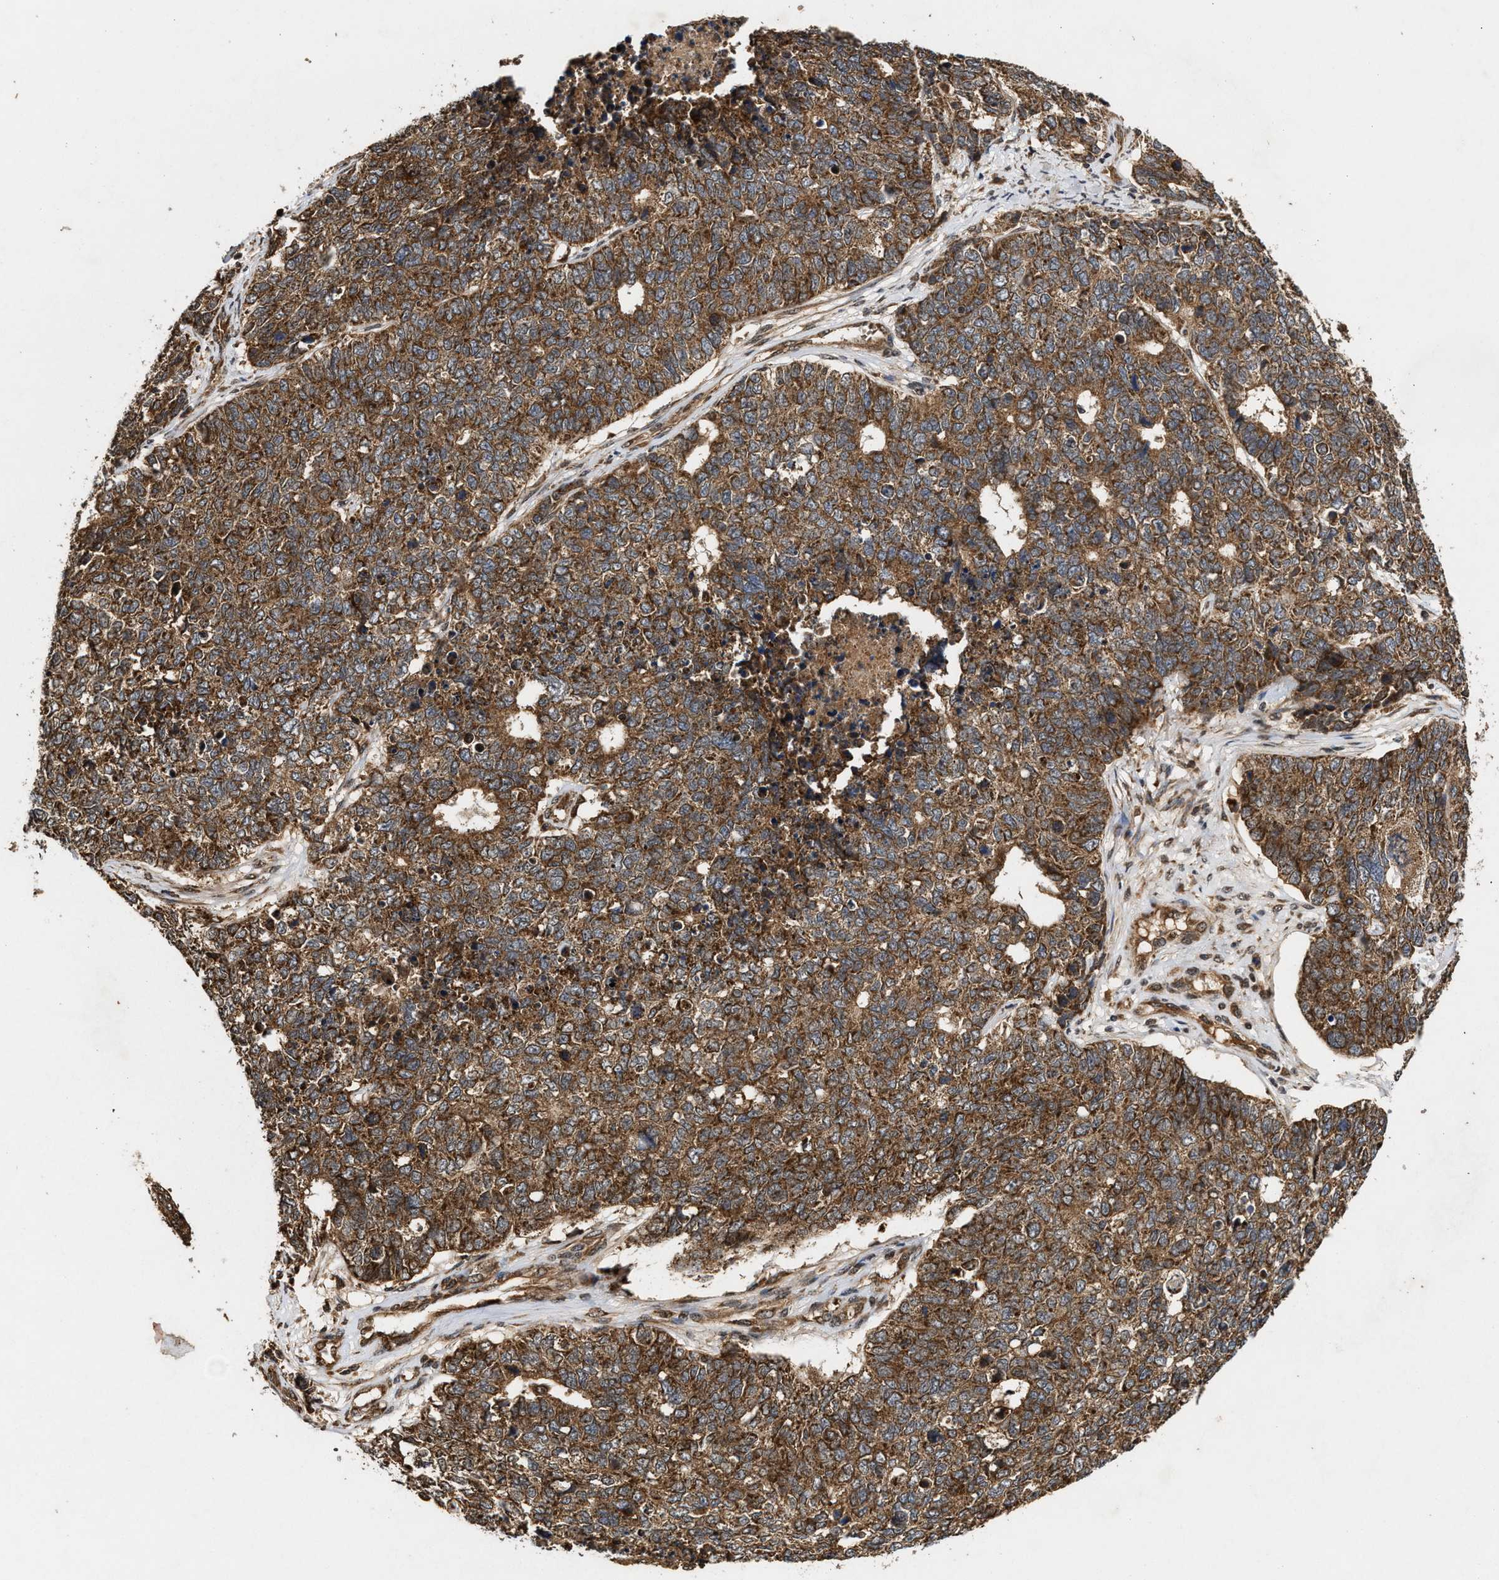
{"staining": {"intensity": "moderate", "quantity": ">75%", "location": "cytoplasmic/membranous"}, "tissue": "cervical cancer", "cell_type": "Tumor cells", "image_type": "cancer", "snomed": [{"axis": "morphology", "description": "Squamous cell carcinoma, NOS"}, {"axis": "topography", "description": "Cervix"}], "caption": "A brown stain highlights moderate cytoplasmic/membranous positivity of a protein in human cervical cancer tumor cells.", "gene": "CFLAR", "patient": {"sex": "female", "age": 63}}